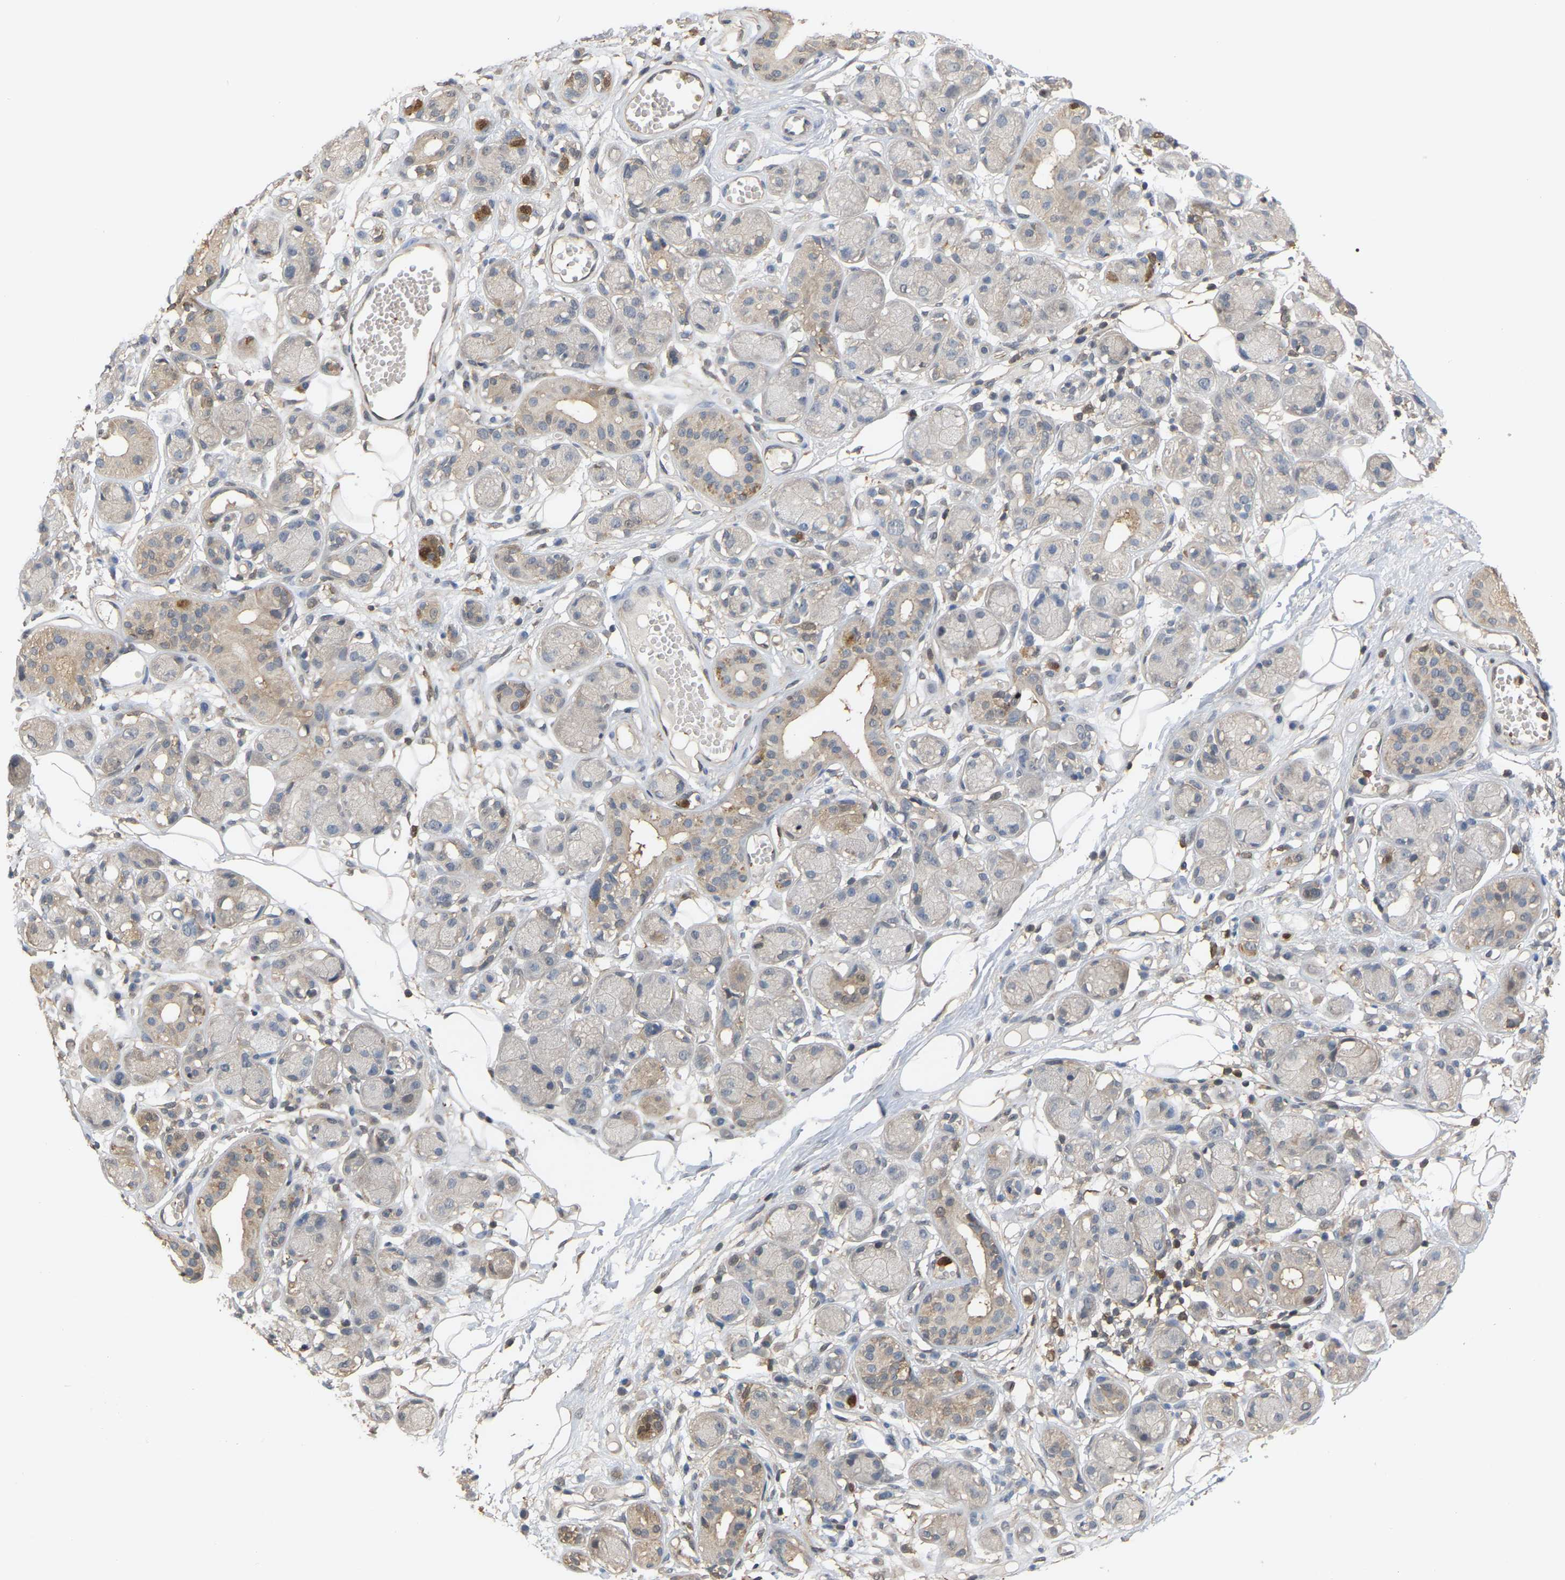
{"staining": {"intensity": "weak", "quantity": "25%-75%", "location": "cytoplasmic/membranous"}, "tissue": "adipose tissue", "cell_type": "Adipocytes", "image_type": "normal", "snomed": [{"axis": "morphology", "description": "Normal tissue, NOS"}, {"axis": "morphology", "description": "Inflammation, NOS"}, {"axis": "topography", "description": "Salivary gland"}, {"axis": "topography", "description": "Peripheral nerve tissue"}], "caption": "Adipose tissue was stained to show a protein in brown. There is low levels of weak cytoplasmic/membranous staining in about 25%-75% of adipocytes. (DAB IHC with brightfield microscopy, high magnification).", "gene": "MTPN", "patient": {"sex": "female", "age": 75}}